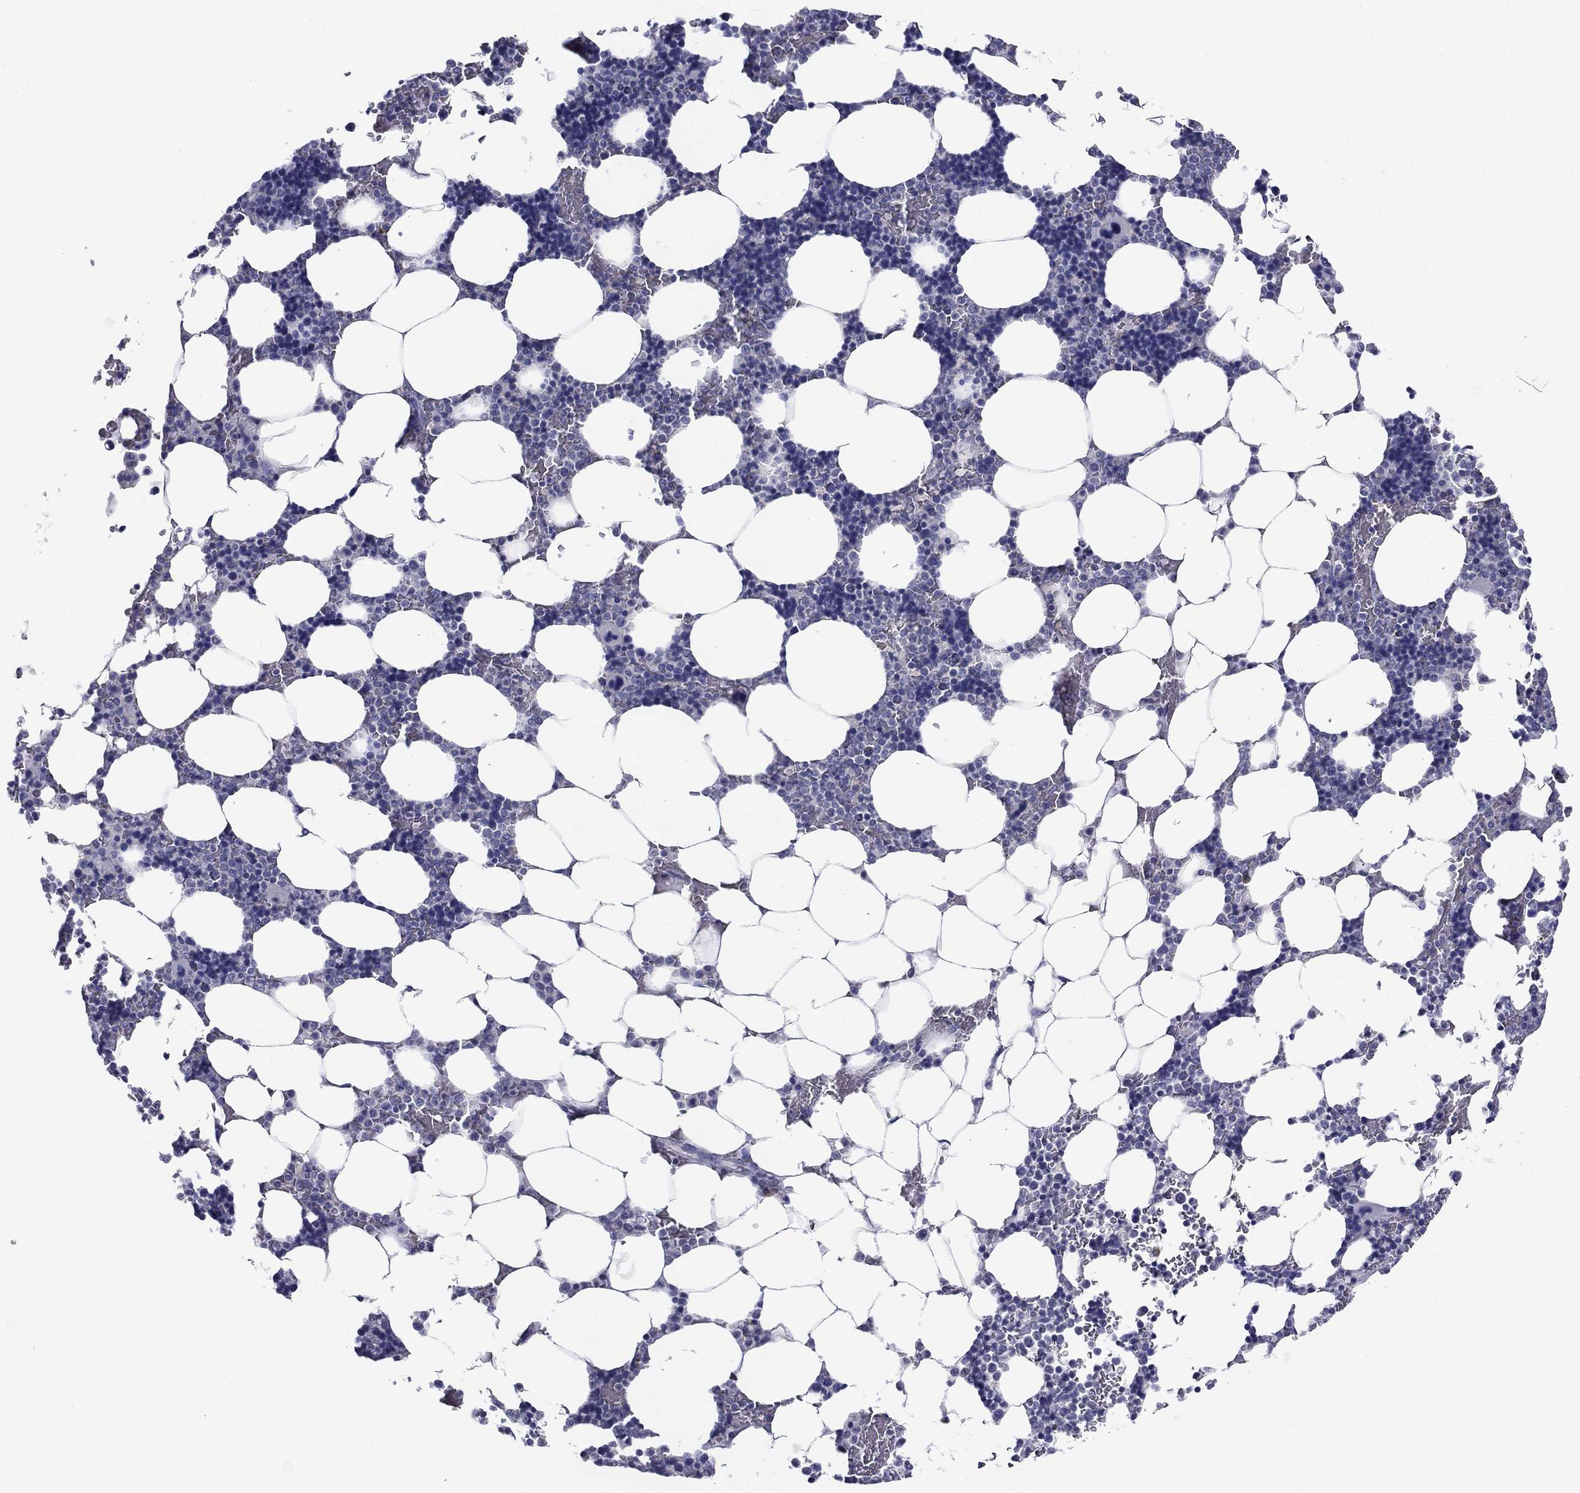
{"staining": {"intensity": "negative", "quantity": "none", "location": "none"}, "tissue": "bone marrow", "cell_type": "Hematopoietic cells", "image_type": "normal", "snomed": [{"axis": "morphology", "description": "Normal tissue, NOS"}, {"axis": "topography", "description": "Bone marrow"}], "caption": "Benign bone marrow was stained to show a protein in brown. There is no significant positivity in hematopoietic cells.", "gene": "HAO1", "patient": {"sex": "male", "age": 51}}